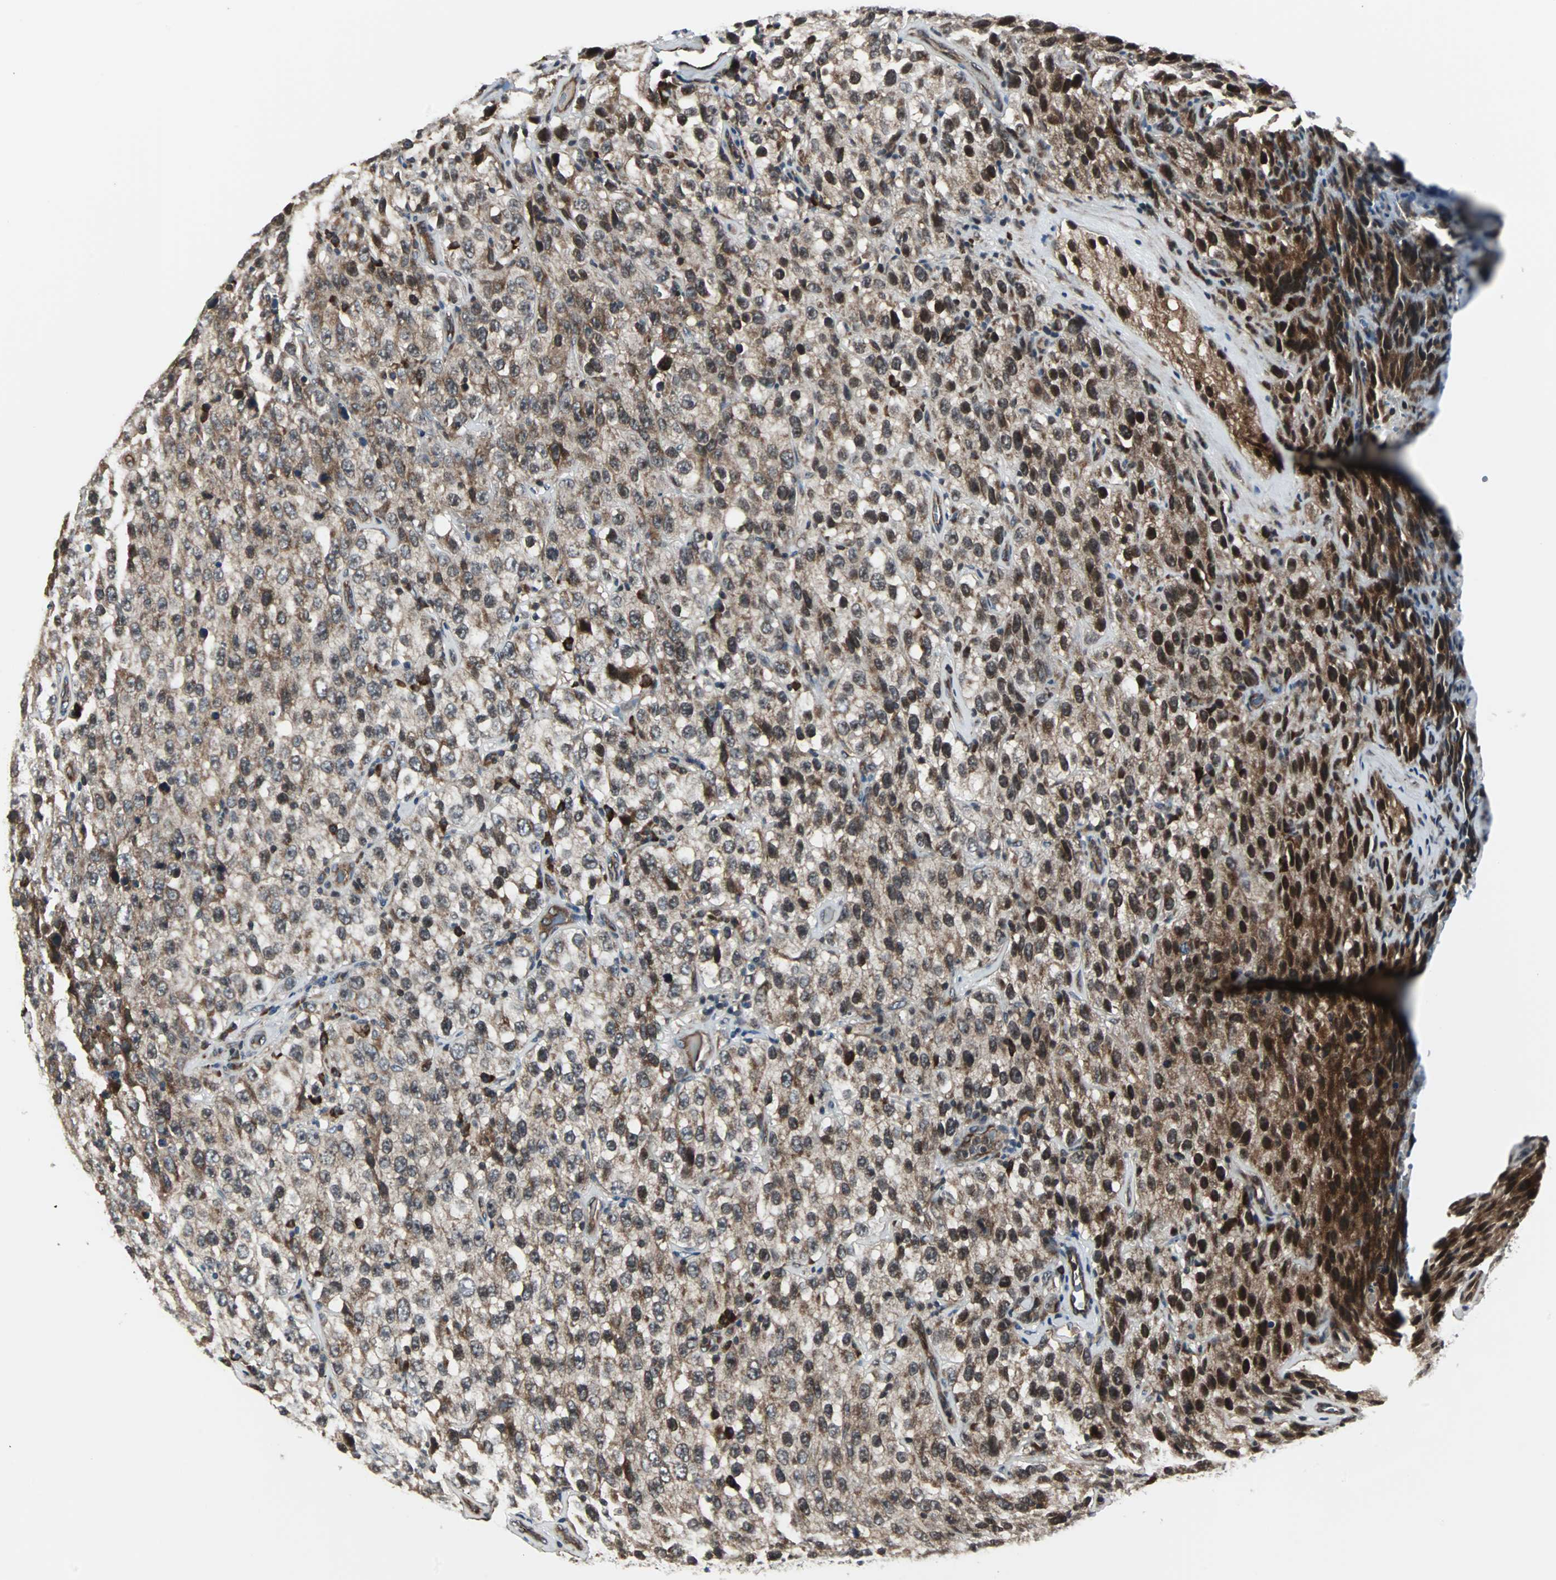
{"staining": {"intensity": "moderate", "quantity": ">75%", "location": "cytoplasmic/membranous"}, "tissue": "testis cancer", "cell_type": "Tumor cells", "image_type": "cancer", "snomed": [{"axis": "morphology", "description": "Seminoma, NOS"}, {"axis": "topography", "description": "Testis"}], "caption": "Immunohistochemistry (DAB) staining of human seminoma (testis) exhibits moderate cytoplasmic/membranous protein expression in approximately >75% of tumor cells. The protein is shown in brown color, while the nuclei are stained blue.", "gene": "CHP1", "patient": {"sex": "male", "age": 52}}